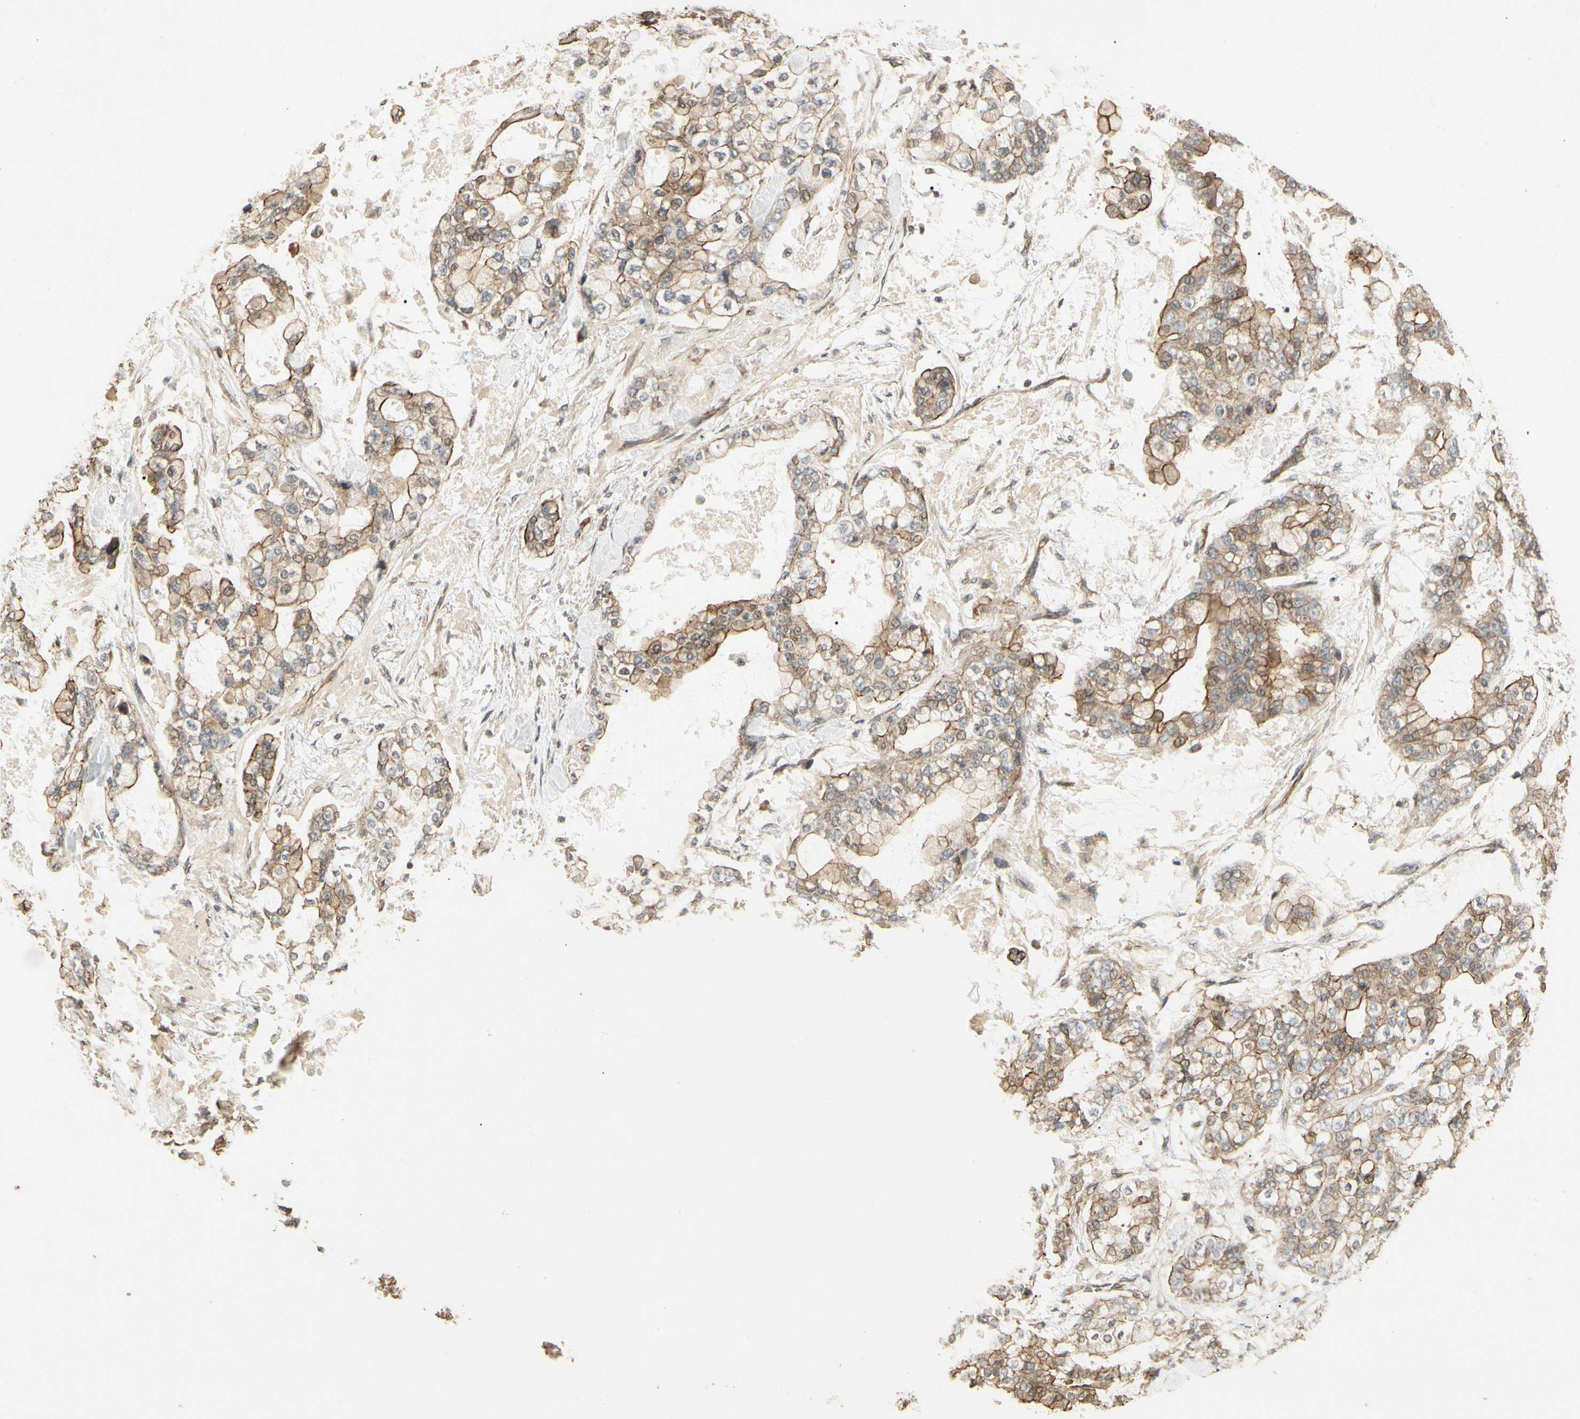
{"staining": {"intensity": "moderate", "quantity": ">75%", "location": "cytoplasmic/membranous"}, "tissue": "stomach cancer", "cell_type": "Tumor cells", "image_type": "cancer", "snomed": [{"axis": "morphology", "description": "Normal tissue, NOS"}, {"axis": "morphology", "description": "Adenocarcinoma, NOS"}, {"axis": "topography", "description": "Stomach, upper"}, {"axis": "topography", "description": "Stomach"}], "caption": "A medium amount of moderate cytoplasmic/membranous staining is appreciated in approximately >75% of tumor cells in stomach cancer (adenocarcinoma) tissue. The staining was performed using DAB, with brown indicating positive protein expression. Nuclei are stained blue with hematoxylin.", "gene": "RNF180", "patient": {"sex": "male", "age": 76}}